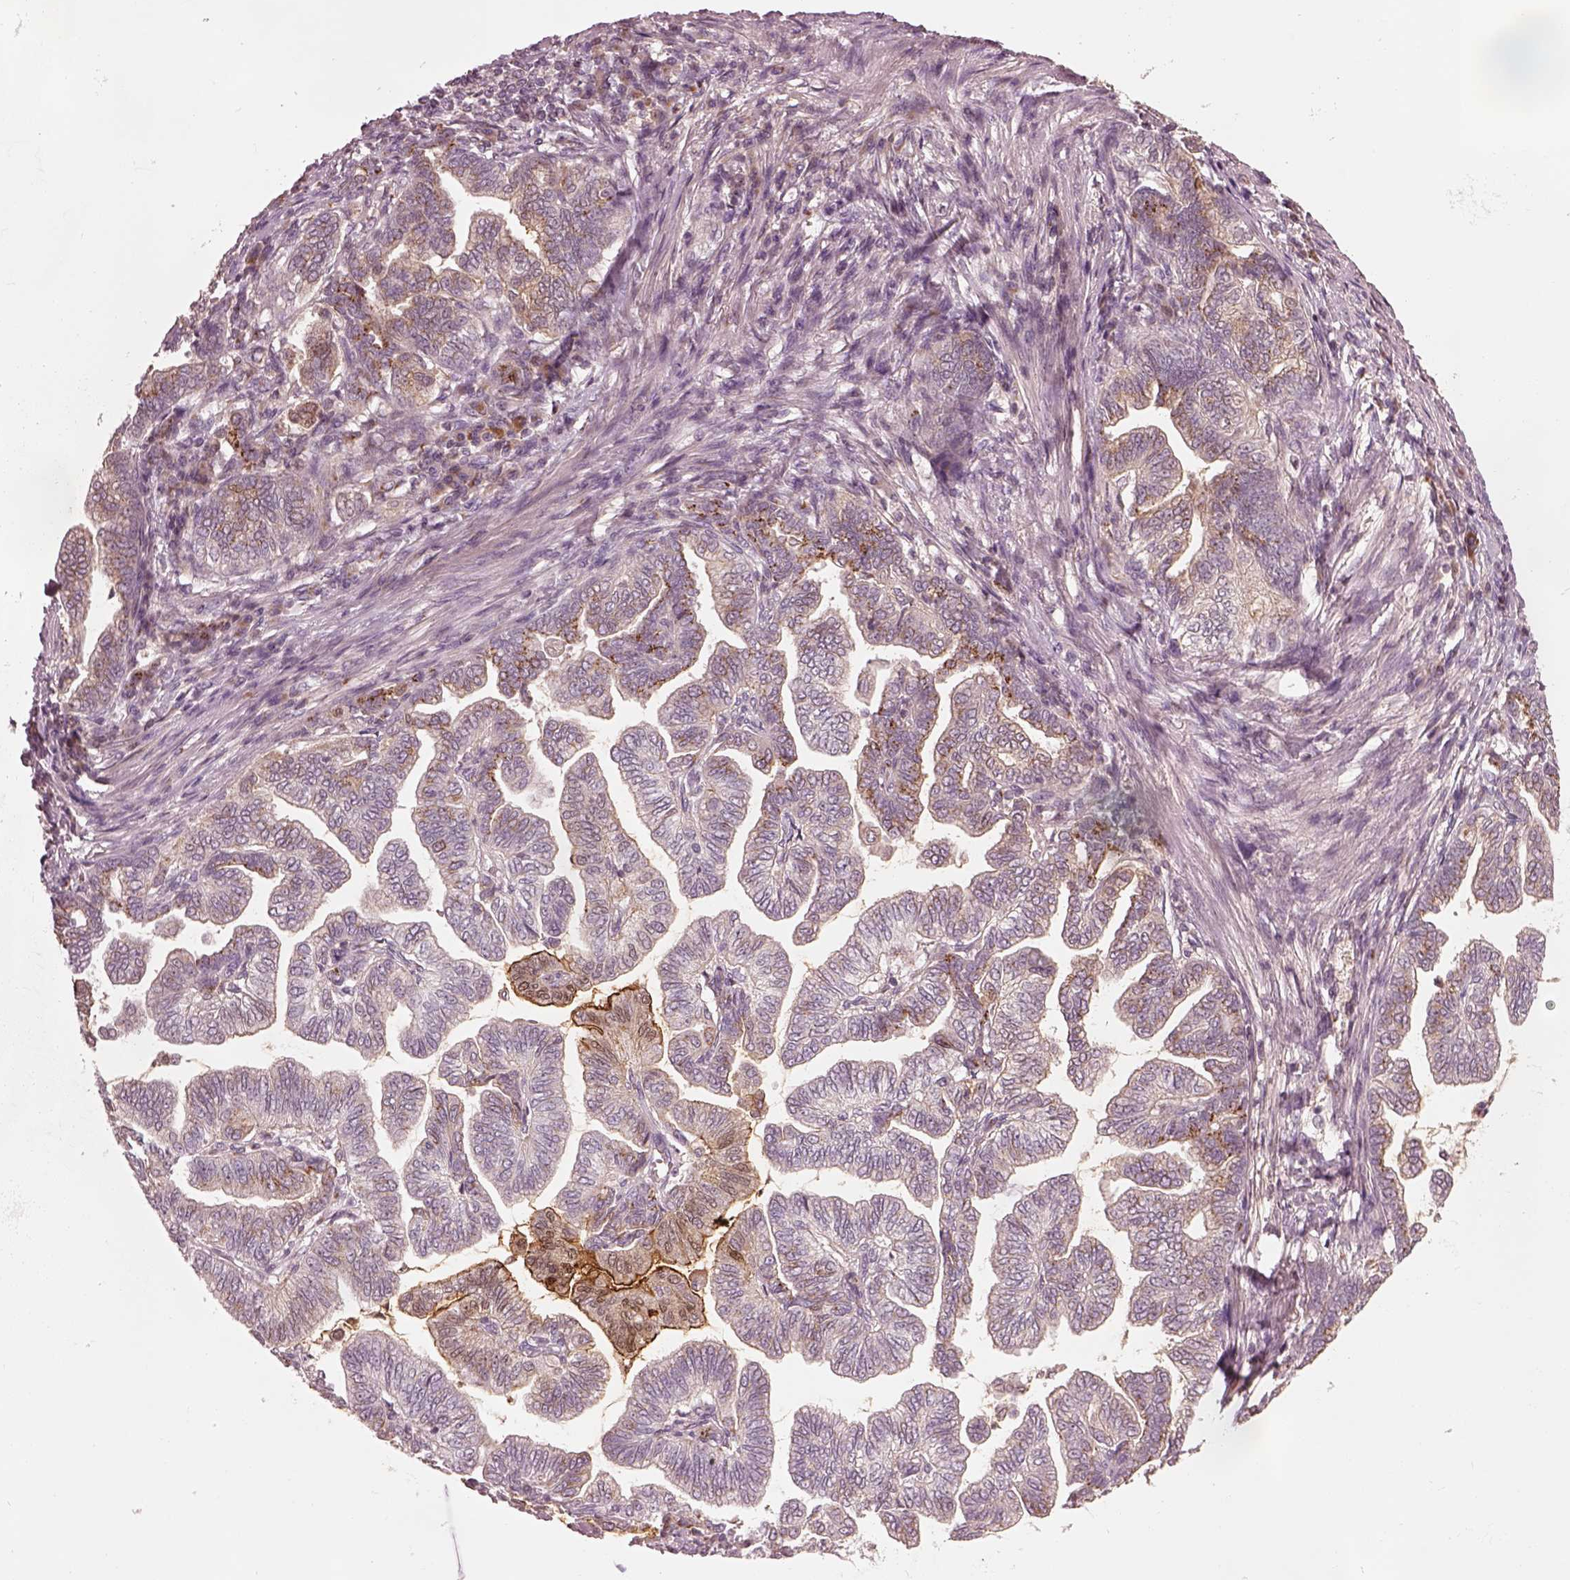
{"staining": {"intensity": "moderate", "quantity": "<25%", "location": "cytoplasmic/membranous,nuclear"}, "tissue": "stomach cancer", "cell_type": "Tumor cells", "image_type": "cancer", "snomed": [{"axis": "morphology", "description": "Adenocarcinoma, NOS"}, {"axis": "topography", "description": "Stomach"}], "caption": "Protein expression by immunohistochemistry (IHC) reveals moderate cytoplasmic/membranous and nuclear positivity in approximately <25% of tumor cells in stomach cancer.", "gene": "SDCBP2", "patient": {"sex": "male", "age": 83}}